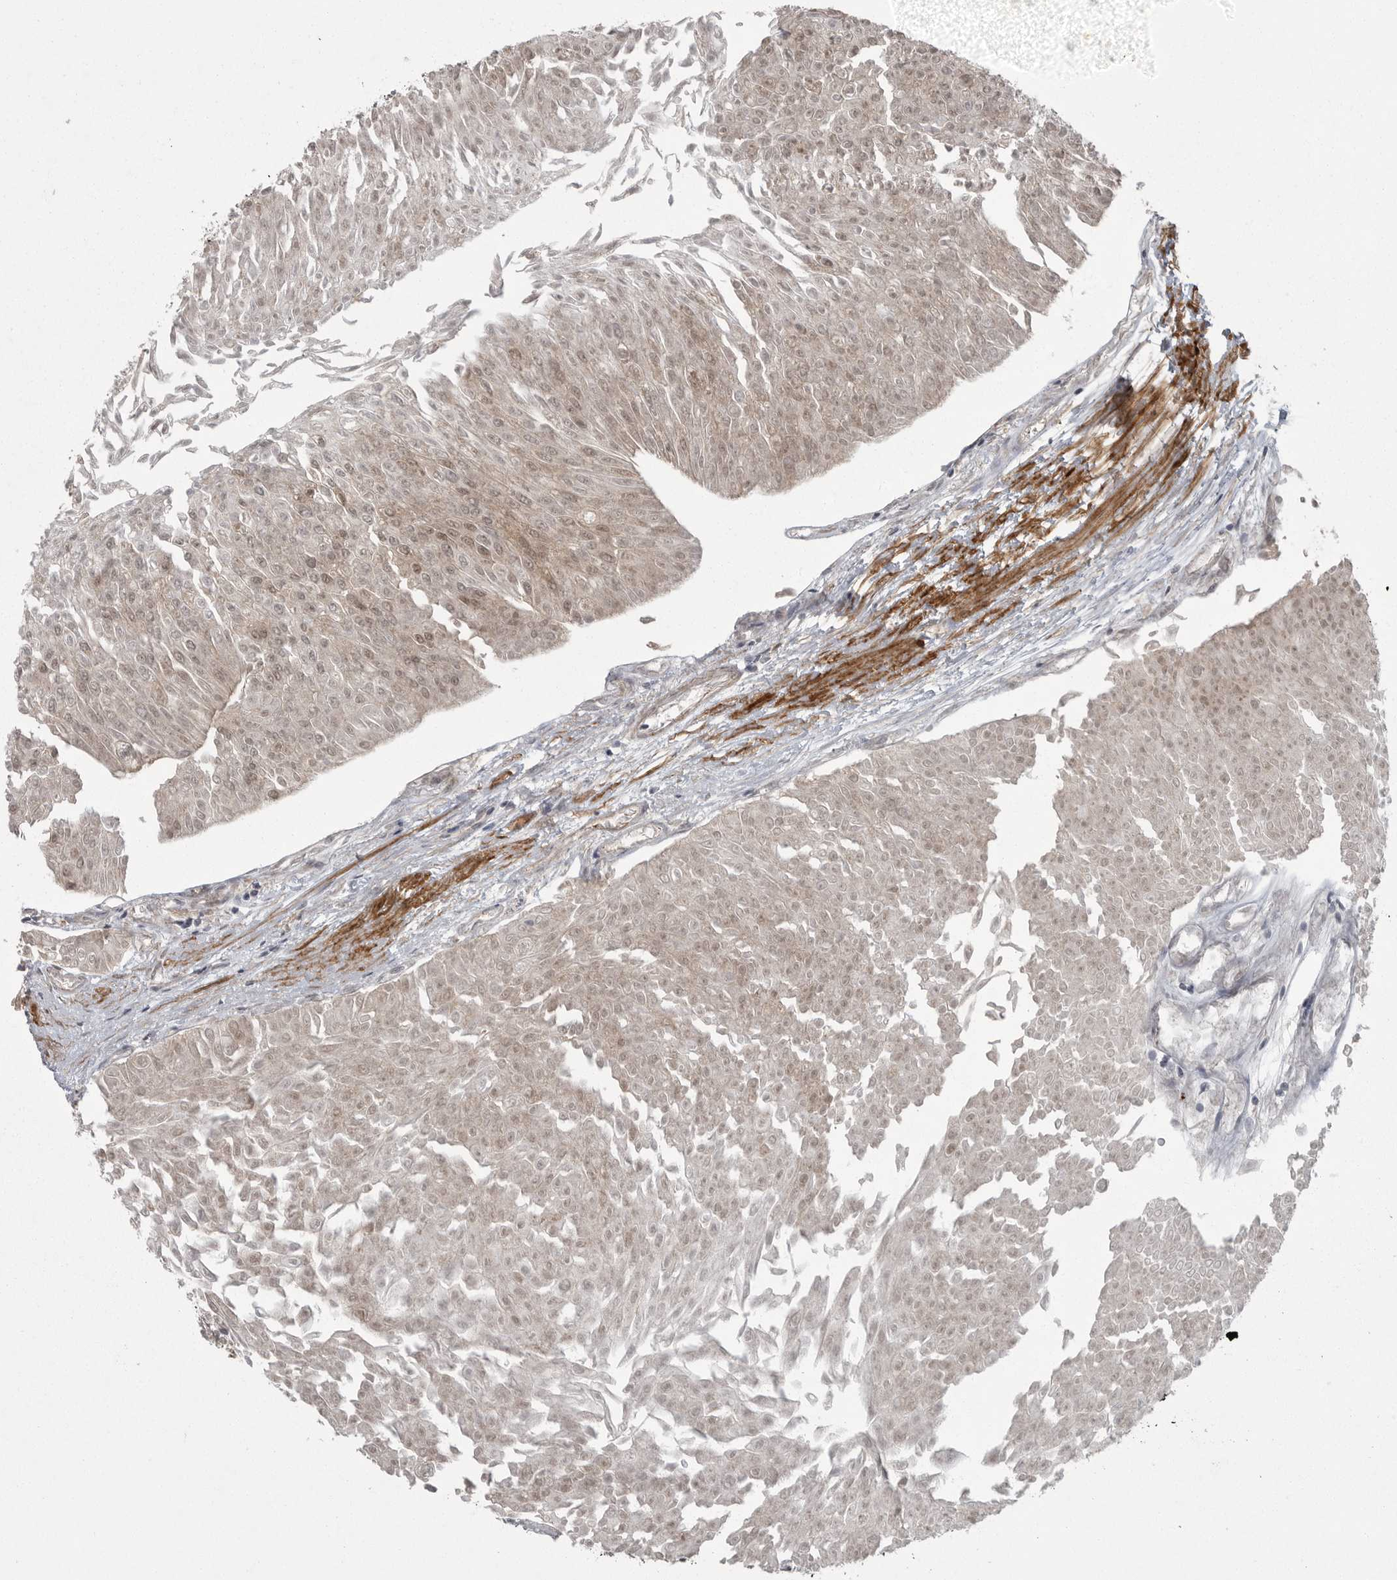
{"staining": {"intensity": "weak", "quantity": ">75%", "location": "nuclear"}, "tissue": "urothelial cancer", "cell_type": "Tumor cells", "image_type": "cancer", "snomed": [{"axis": "morphology", "description": "Urothelial carcinoma, Low grade"}, {"axis": "topography", "description": "Urinary bladder"}], "caption": "Protein staining exhibits weak nuclear positivity in about >75% of tumor cells in urothelial cancer. Immunohistochemistry (ihc) stains the protein in brown and the nuclei are stained blue.", "gene": "PPP1R9A", "patient": {"sex": "male", "age": 67}}